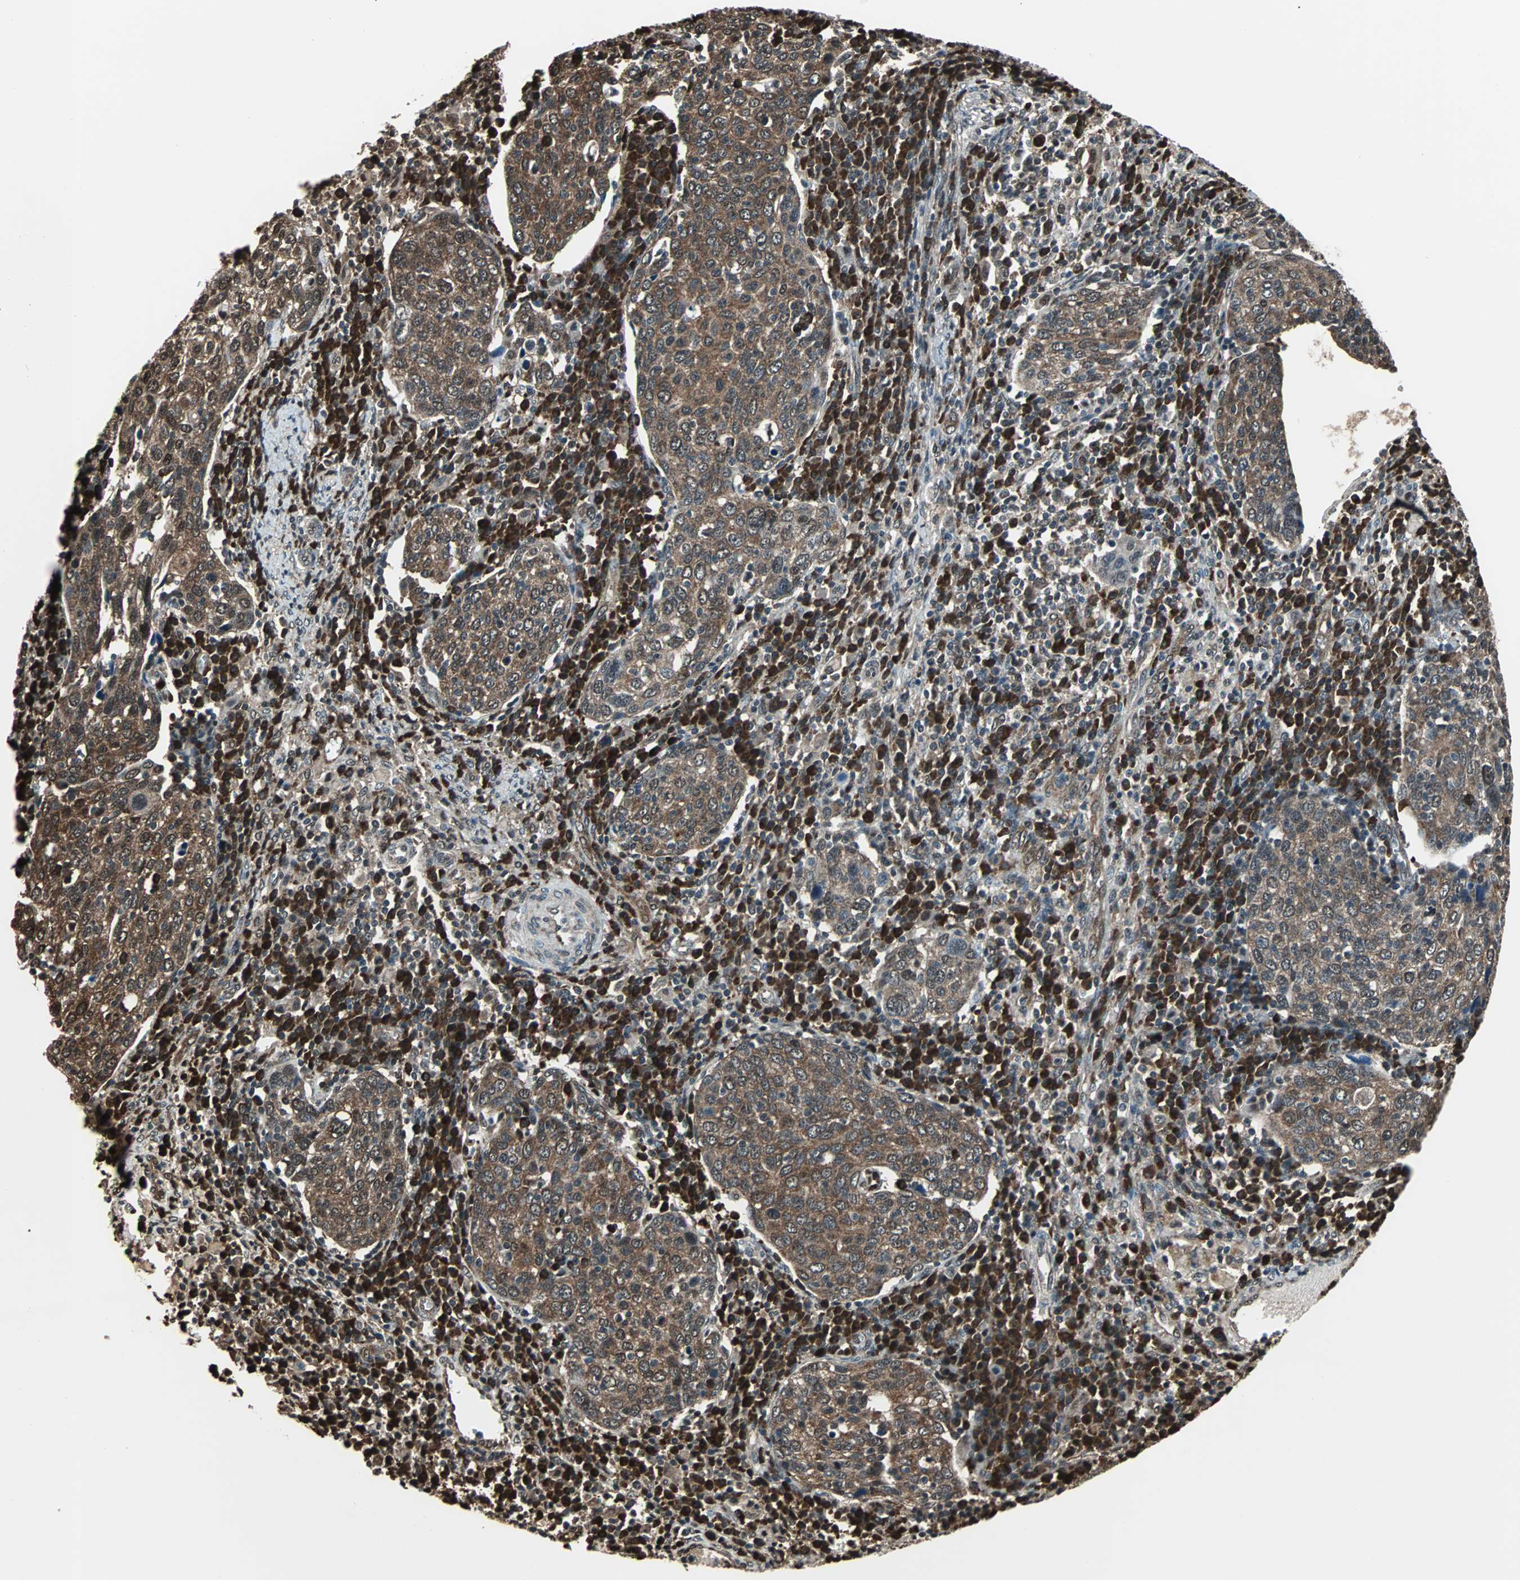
{"staining": {"intensity": "strong", "quantity": ">75%", "location": "cytoplasmic/membranous"}, "tissue": "cervical cancer", "cell_type": "Tumor cells", "image_type": "cancer", "snomed": [{"axis": "morphology", "description": "Squamous cell carcinoma, NOS"}, {"axis": "topography", "description": "Cervix"}], "caption": "Squamous cell carcinoma (cervical) tissue exhibits strong cytoplasmic/membranous expression in approximately >75% of tumor cells, visualized by immunohistochemistry. (IHC, brightfield microscopy, high magnification).", "gene": "VCP", "patient": {"sex": "female", "age": 40}}